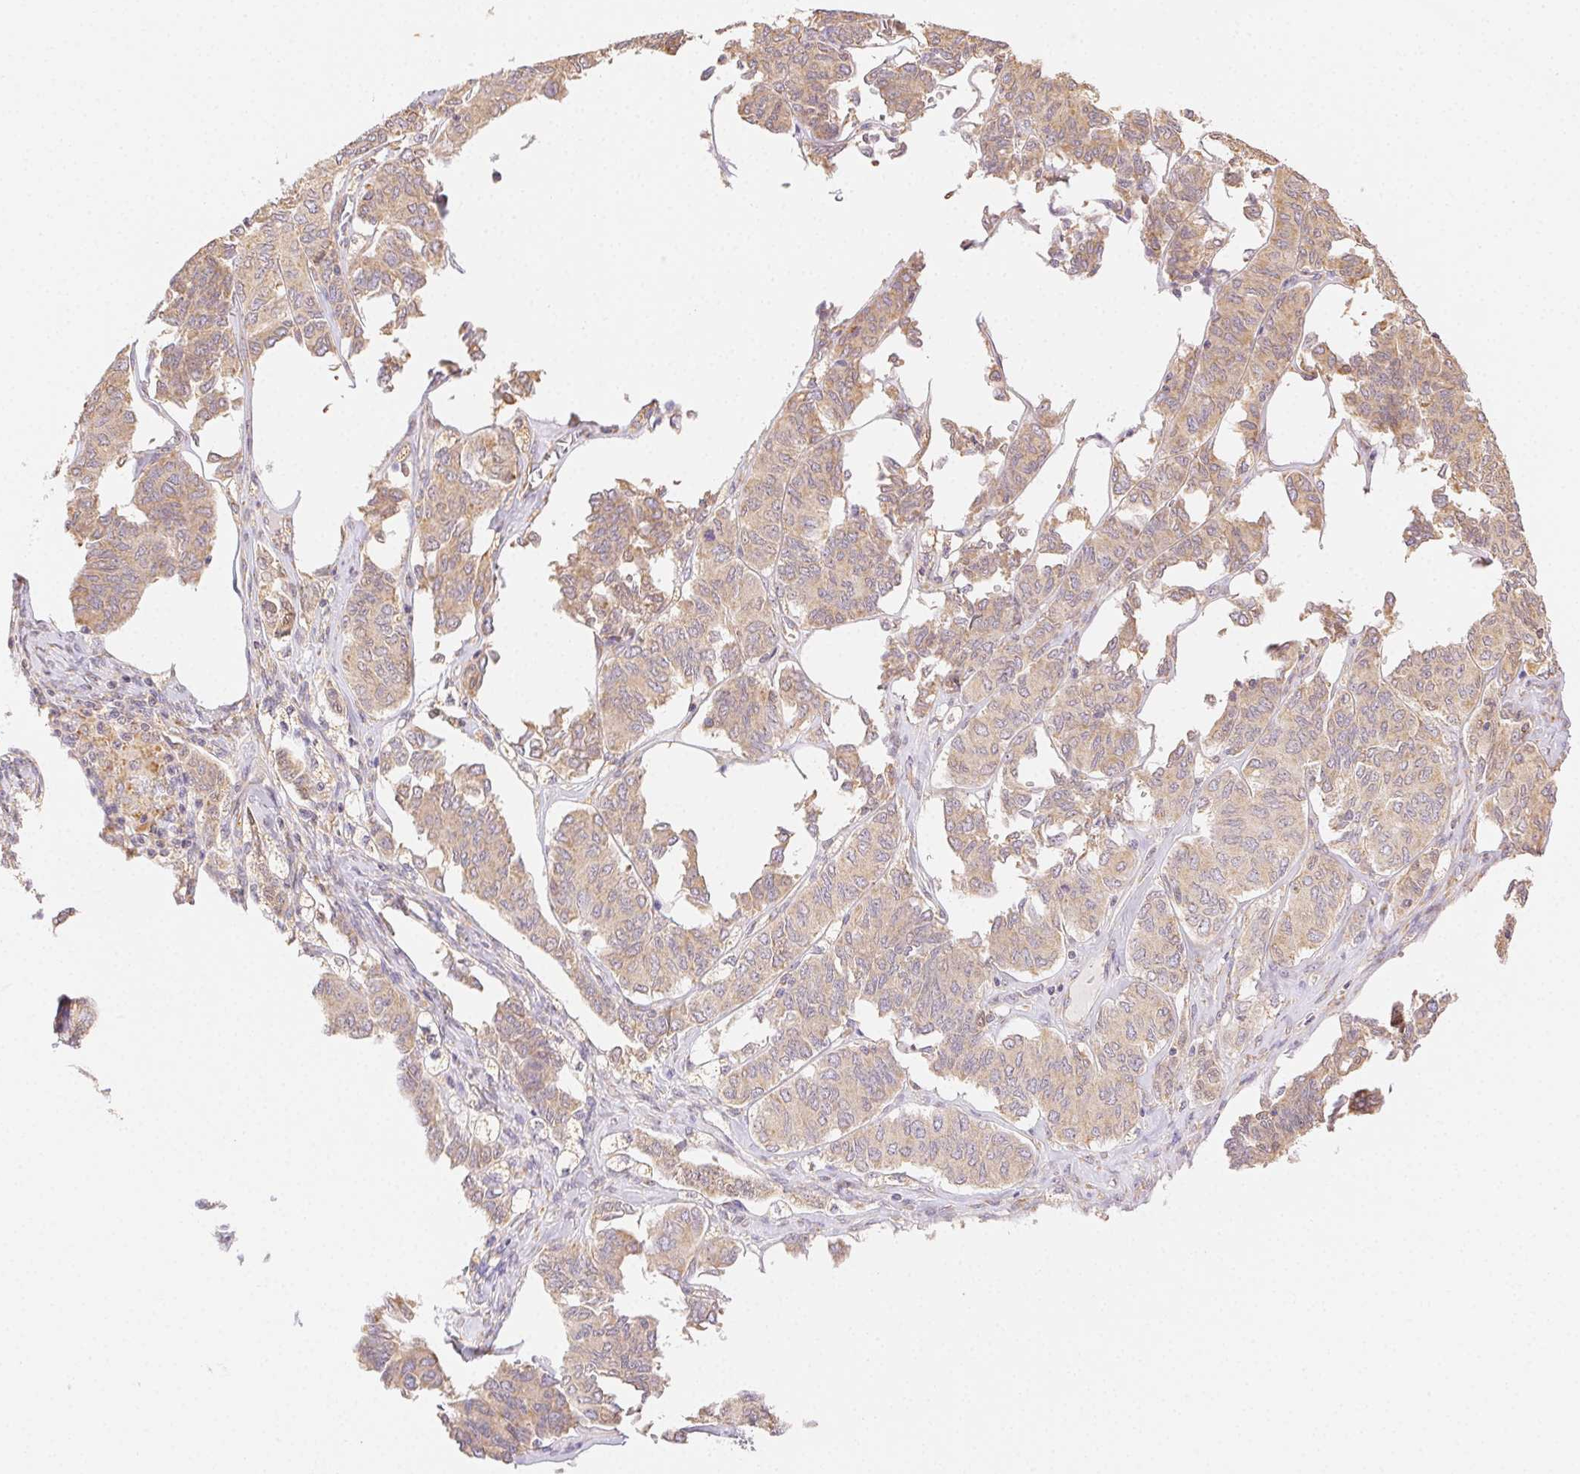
{"staining": {"intensity": "weak", "quantity": ">75%", "location": "cytoplasmic/membranous"}, "tissue": "ovarian cancer", "cell_type": "Tumor cells", "image_type": "cancer", "snomed": [{"axis": "morphology", "description": "Carcinoma, endometroid"}, {"axis": "topography", "description": "Ovary"}], "caption": "A photomicrograph of human ovarian cancer stained for a protein displays weak cytoplasmic/membranous brown staining in tumor cells. Using DAB (3,3'-diaminobenzidine) (brown) and hematoxylin (blue) stains, captured at high magnification using brightfield microscopy.", "gene": "ENTREP1", "patient": {"sex": "female", "age": 80}}